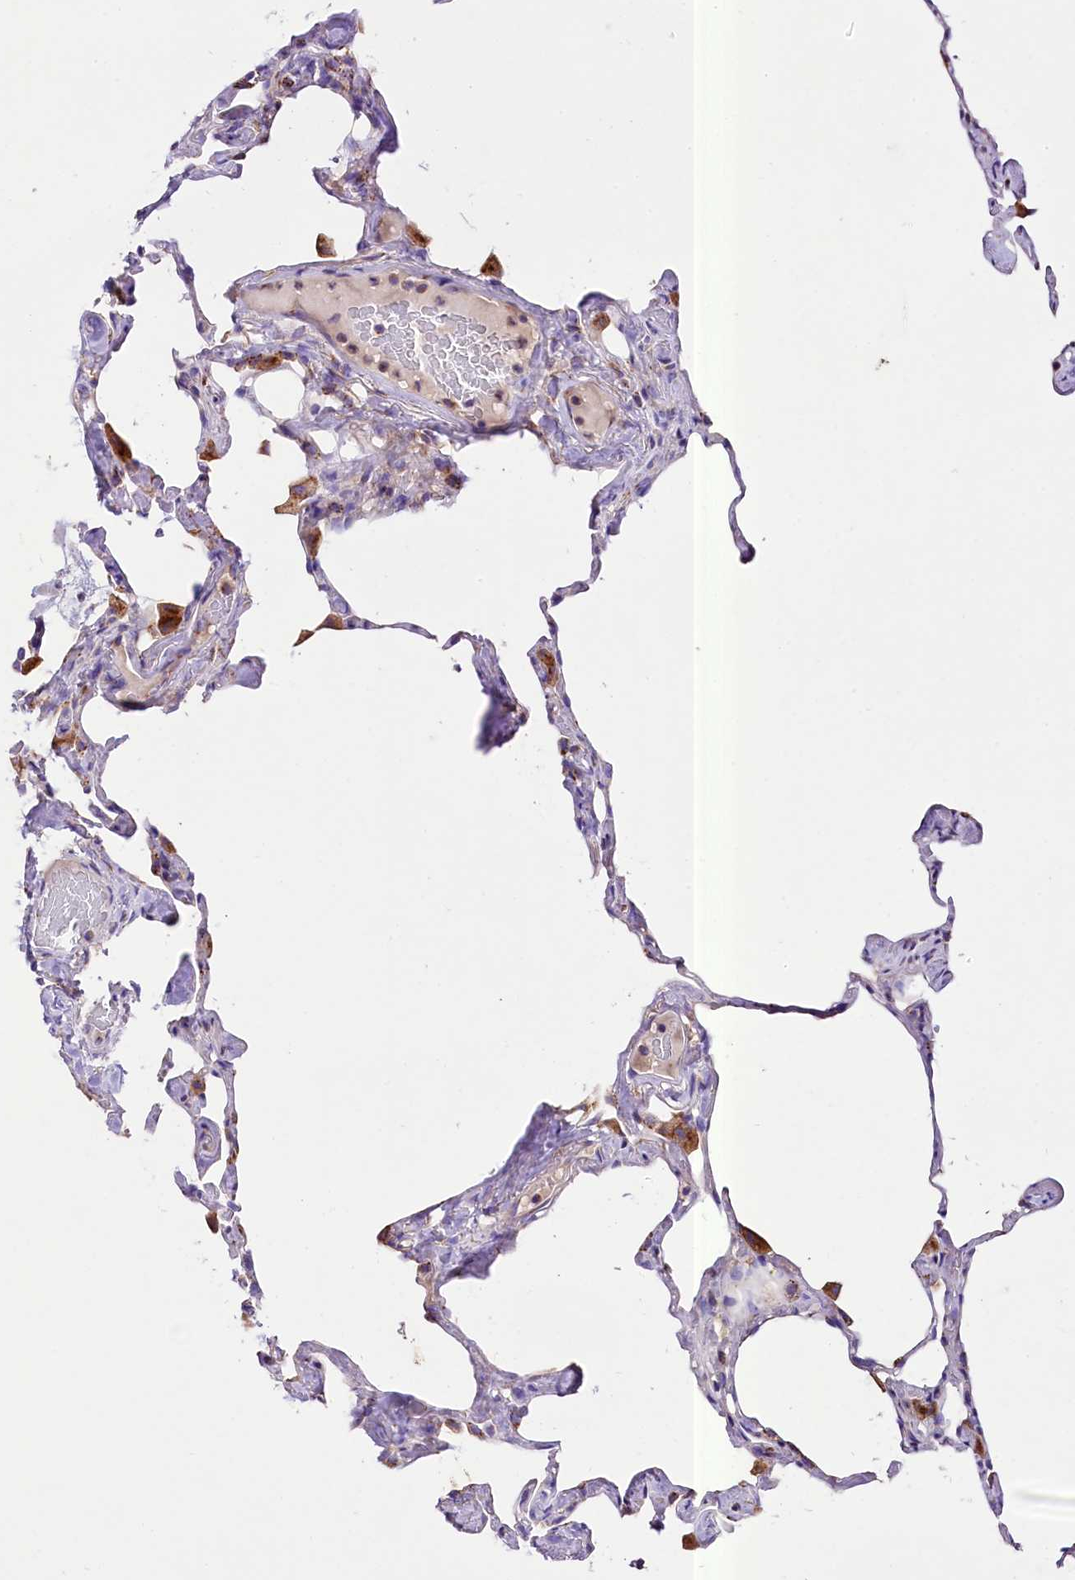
{"staining": {"intensity": "negative", "quantity": "none", "location": "none"}, "tissue": "lung", "cell_type": "Alveolar cells", "image_type": "normal", "snomed": [{"axis": "morphology", "description": "Normal tissue, NOS"}, {"axis": "topography", "description": "Lung"}], "caption": "Lung stained for a protein using immunohistochemistry (IHC) reveals no expression alveolar cells.", "gene": "PEMT", "patient": {"sex": "male", "age": 65}}